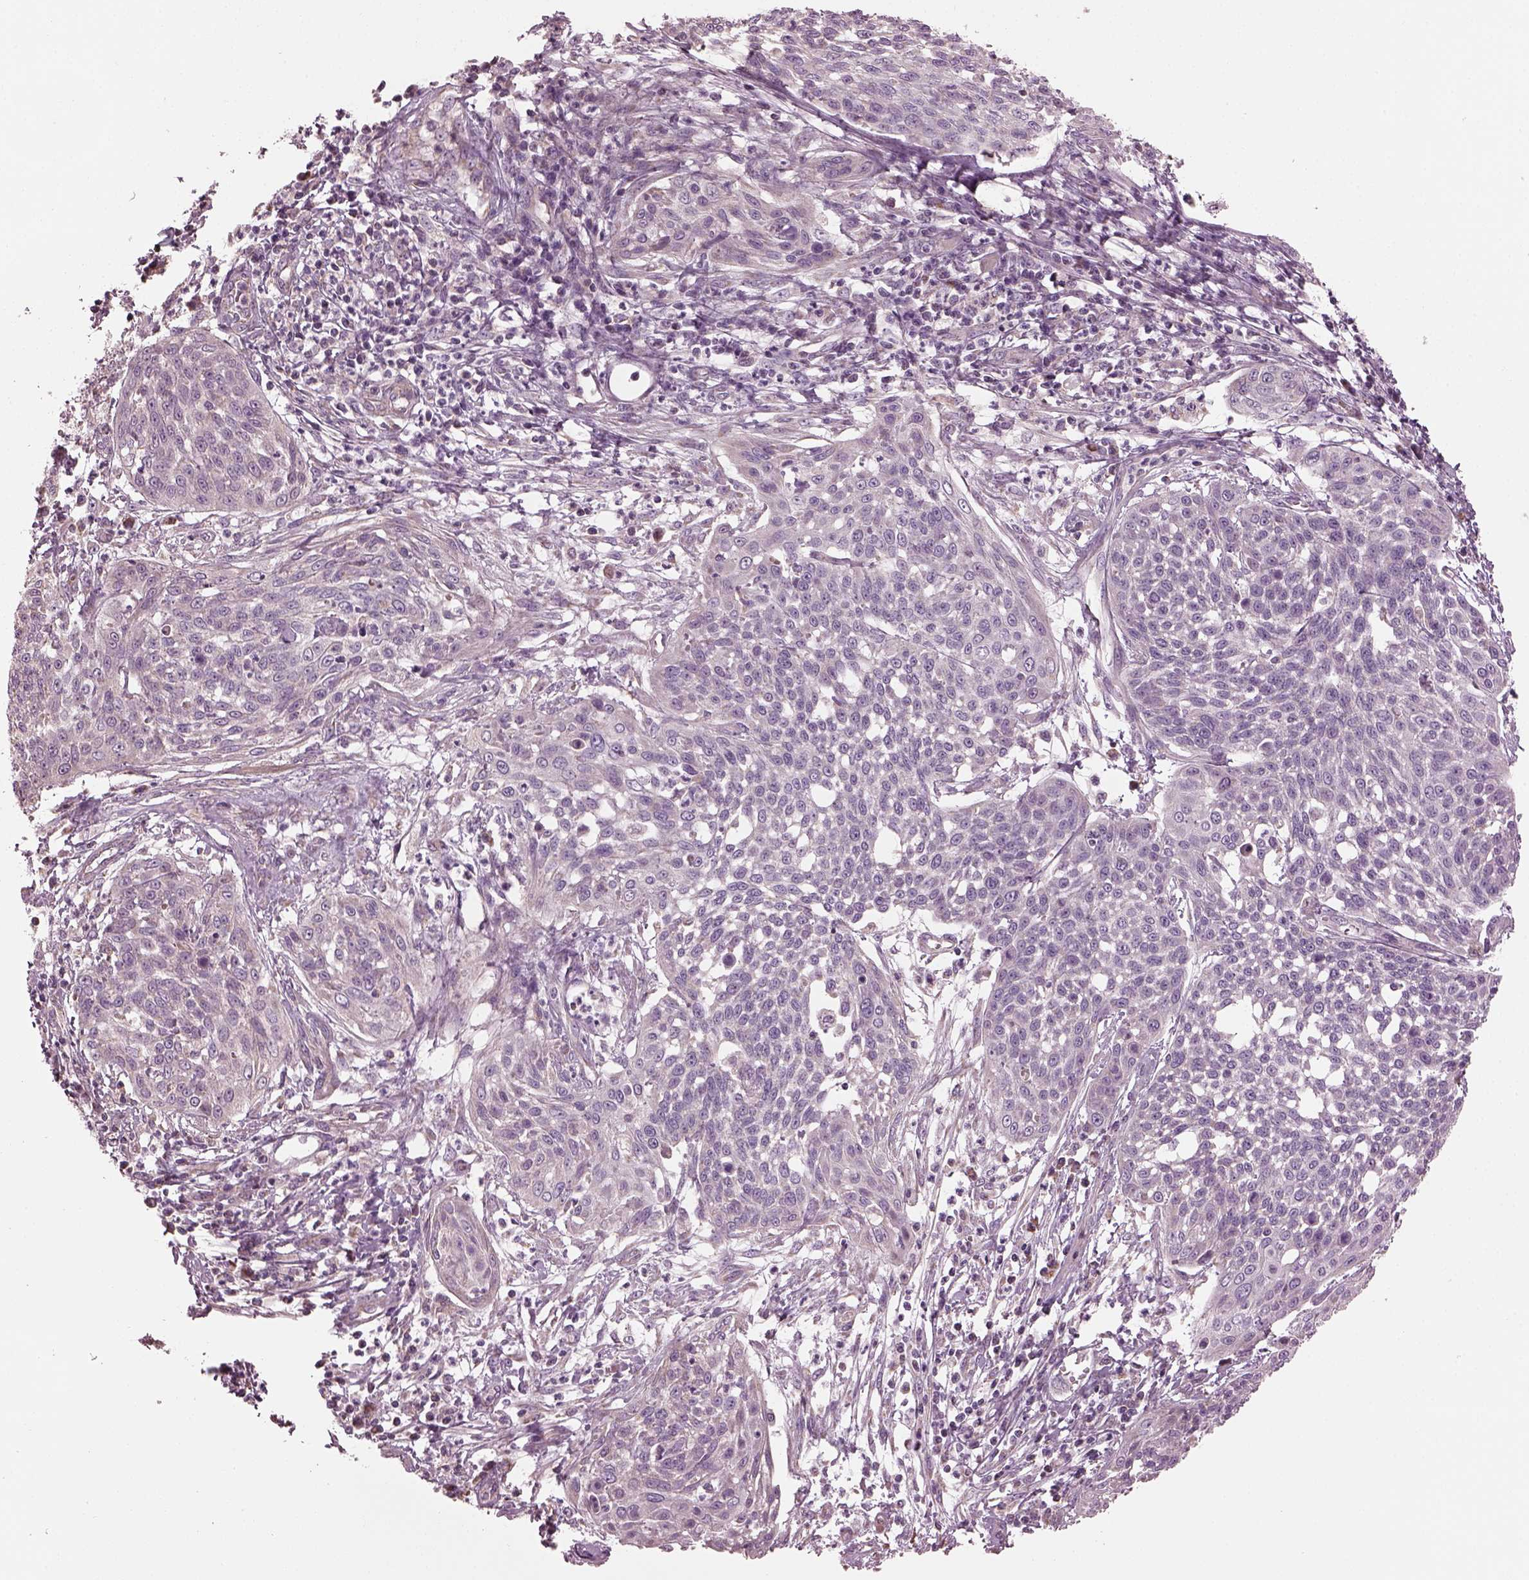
{"staining": {"intensity": "negative", "quantity": "none", "location": "none"}, "tissue": "cervical cancer", "cell_type": "Tumor cells", "image_type": "cancer", "snomed": [{"axis": "morphology", "description": "Squamous cell carcinoma, NOS"}, {"axis": "topography", "description": "Cervix"}], "caption": "DAB (3,3'-diaminobenzidine) immunohistochemical staining of cervical cancer demonstrates no significant positivity in tumor cells. (DAB immunohistochemistry (IHC), high magnification).", "gene": "SPATA7", "patient": {"sex": "female", "age": 34}}